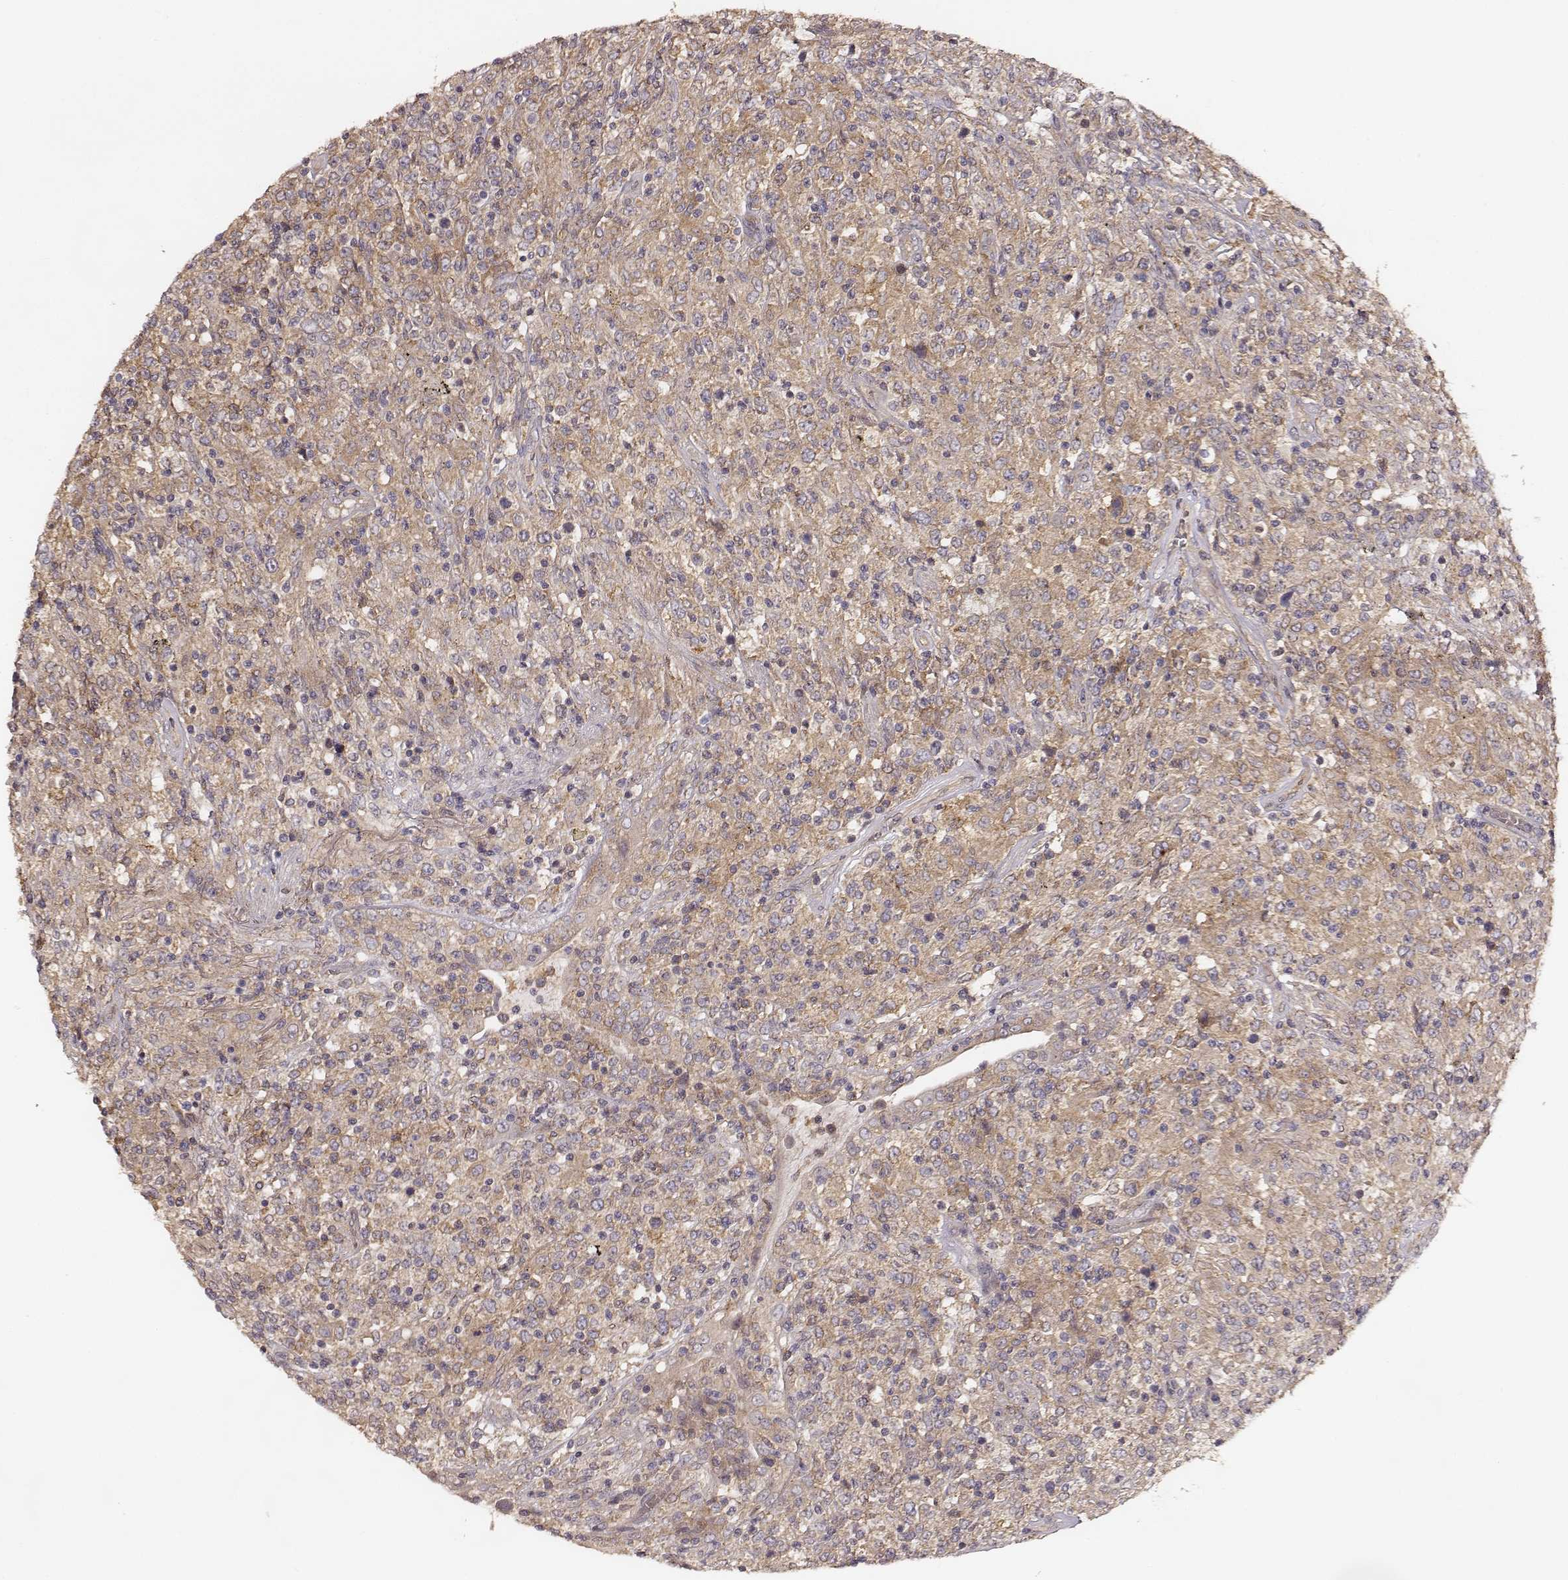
{"staining": {"intensity": "weak", "quantity": ">75%", "location": "cytoplasmic/membranous"}, "tissue": "lymphoma", "cell_type": "Tumor cells", "image_type": "cancer", "snomed": [{"axis": "morphology", "description": "Malignant lymphoma, non-Hodgkin's type, High grade"}, {"axis": "topography", "description": "Lung"}], "caption": "Immunohistochemical staining of lymphoma shows low levels of weak cytoplasmic/membranous protein positivity in approximately >75% of tumor cells.", "gene": "VPS26A", "patient": {"sex": "male", "age": 79}}